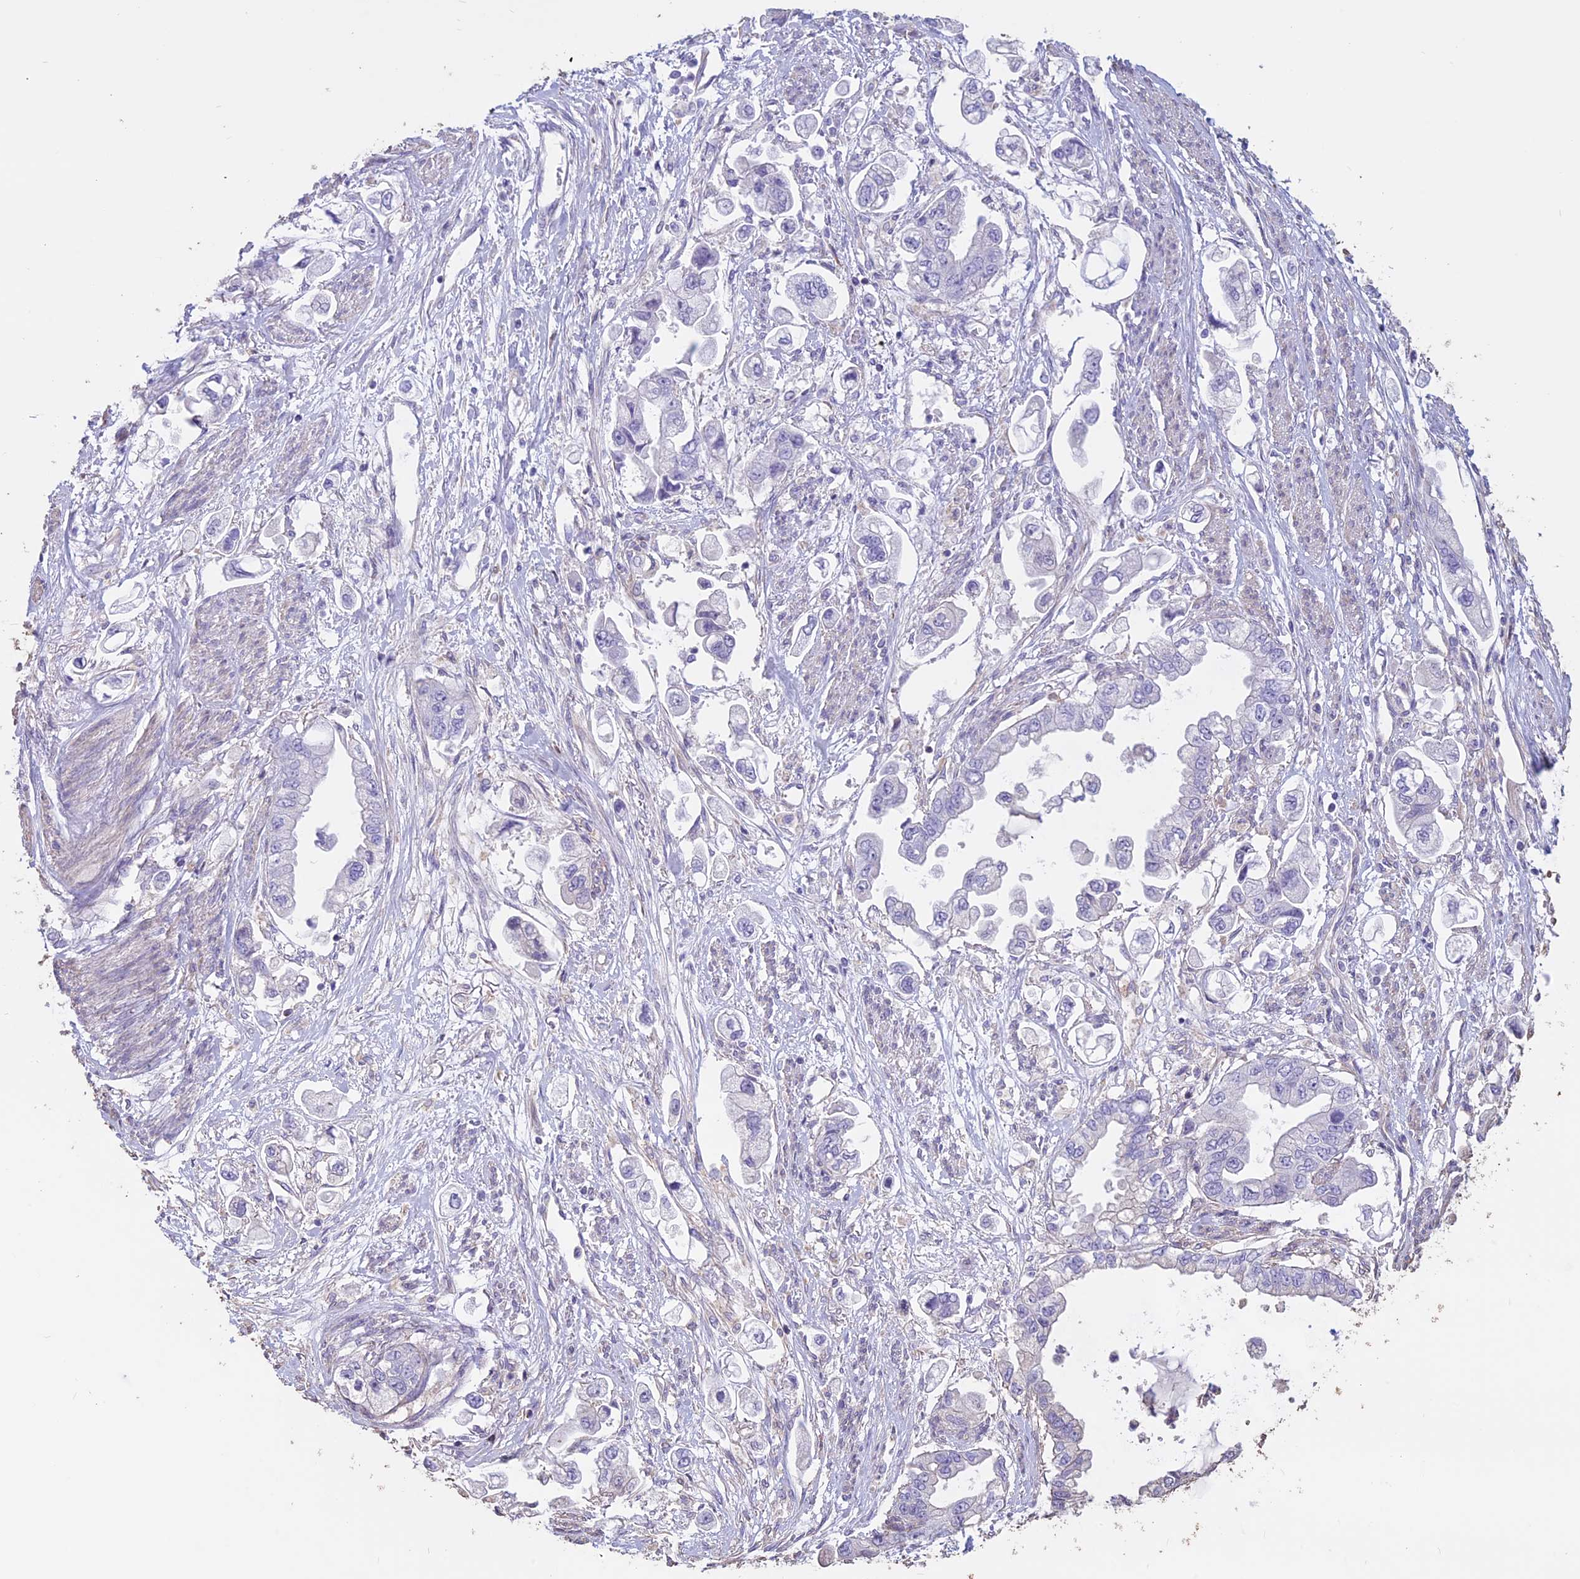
{"staining": {"intensity": "negative", "quantity": "none", "location": "none"}, "tissue": "stomach cancer", "cell_type": "Tumor cells", "image_type": "cancer", "snomed": [{"axis": "morphology", "description": "Adenocarcinoma, NOS"}, {"axis": "topography", "description": "Stomach"}], "caption": "There is no significant expression in tumor cells of stomach cancer (adenocarcinoma).", "gene": "CCDC148", "patient": {"sex": "male", "age": 62}}